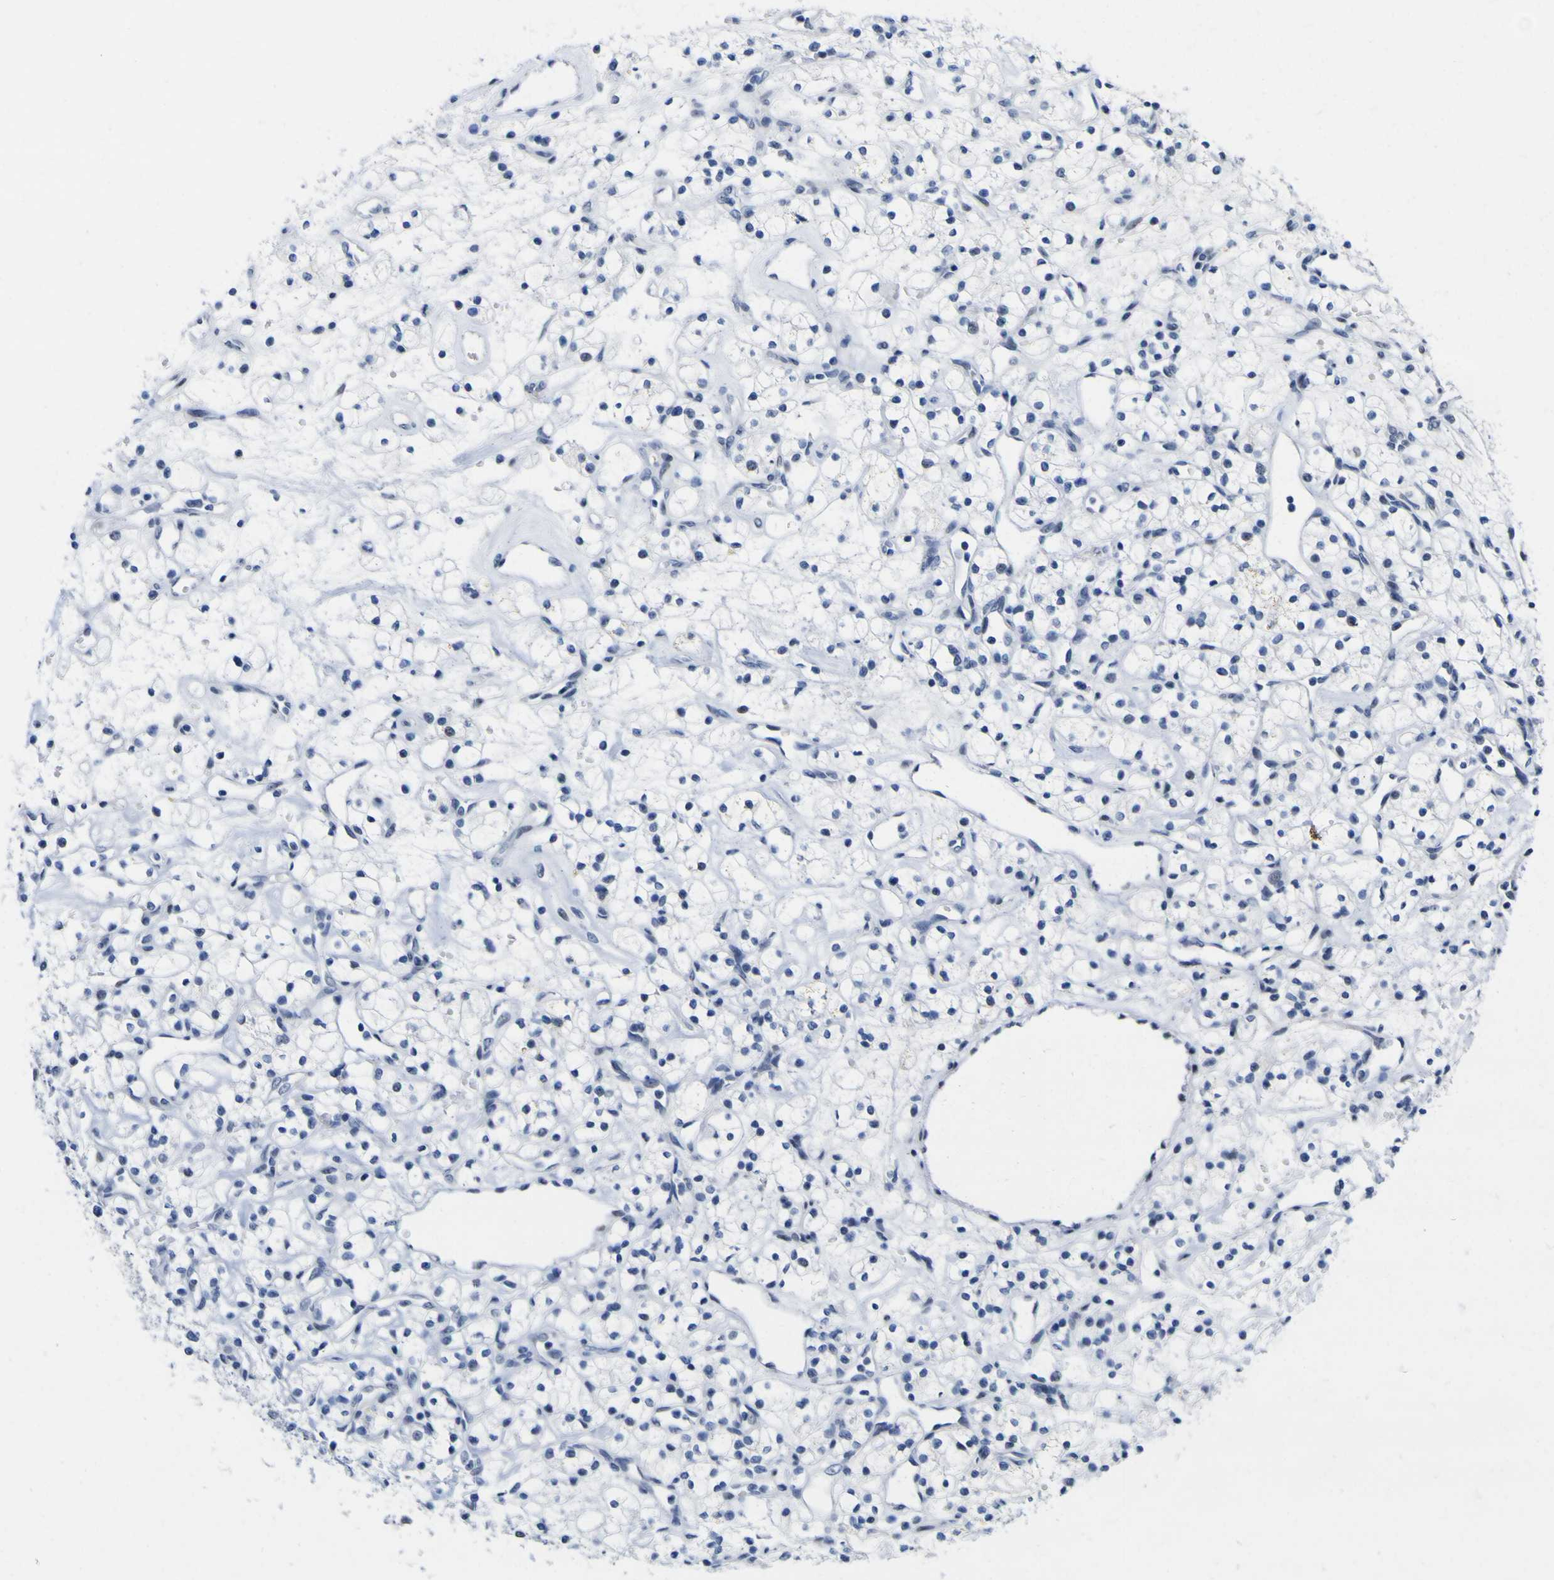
{"staining": {"intensity": "negative", "quantity": "none", "location": "none"}, "tissue": "renal cancer", "cell_type": "Tumor cells", "image_type": "cancer", "snomed": [{"axis": "morphology", "description": "Adenocarcinoma, NOS"}, {"axis": "topography", "description": "Kidney"}], "caption": "Tumor cells show no significant protein expression in renal adenocarcinoma. Nuclei are stained in blue.", "gene": "MBD3", "patient": {"sex": "female", "age": 60}}